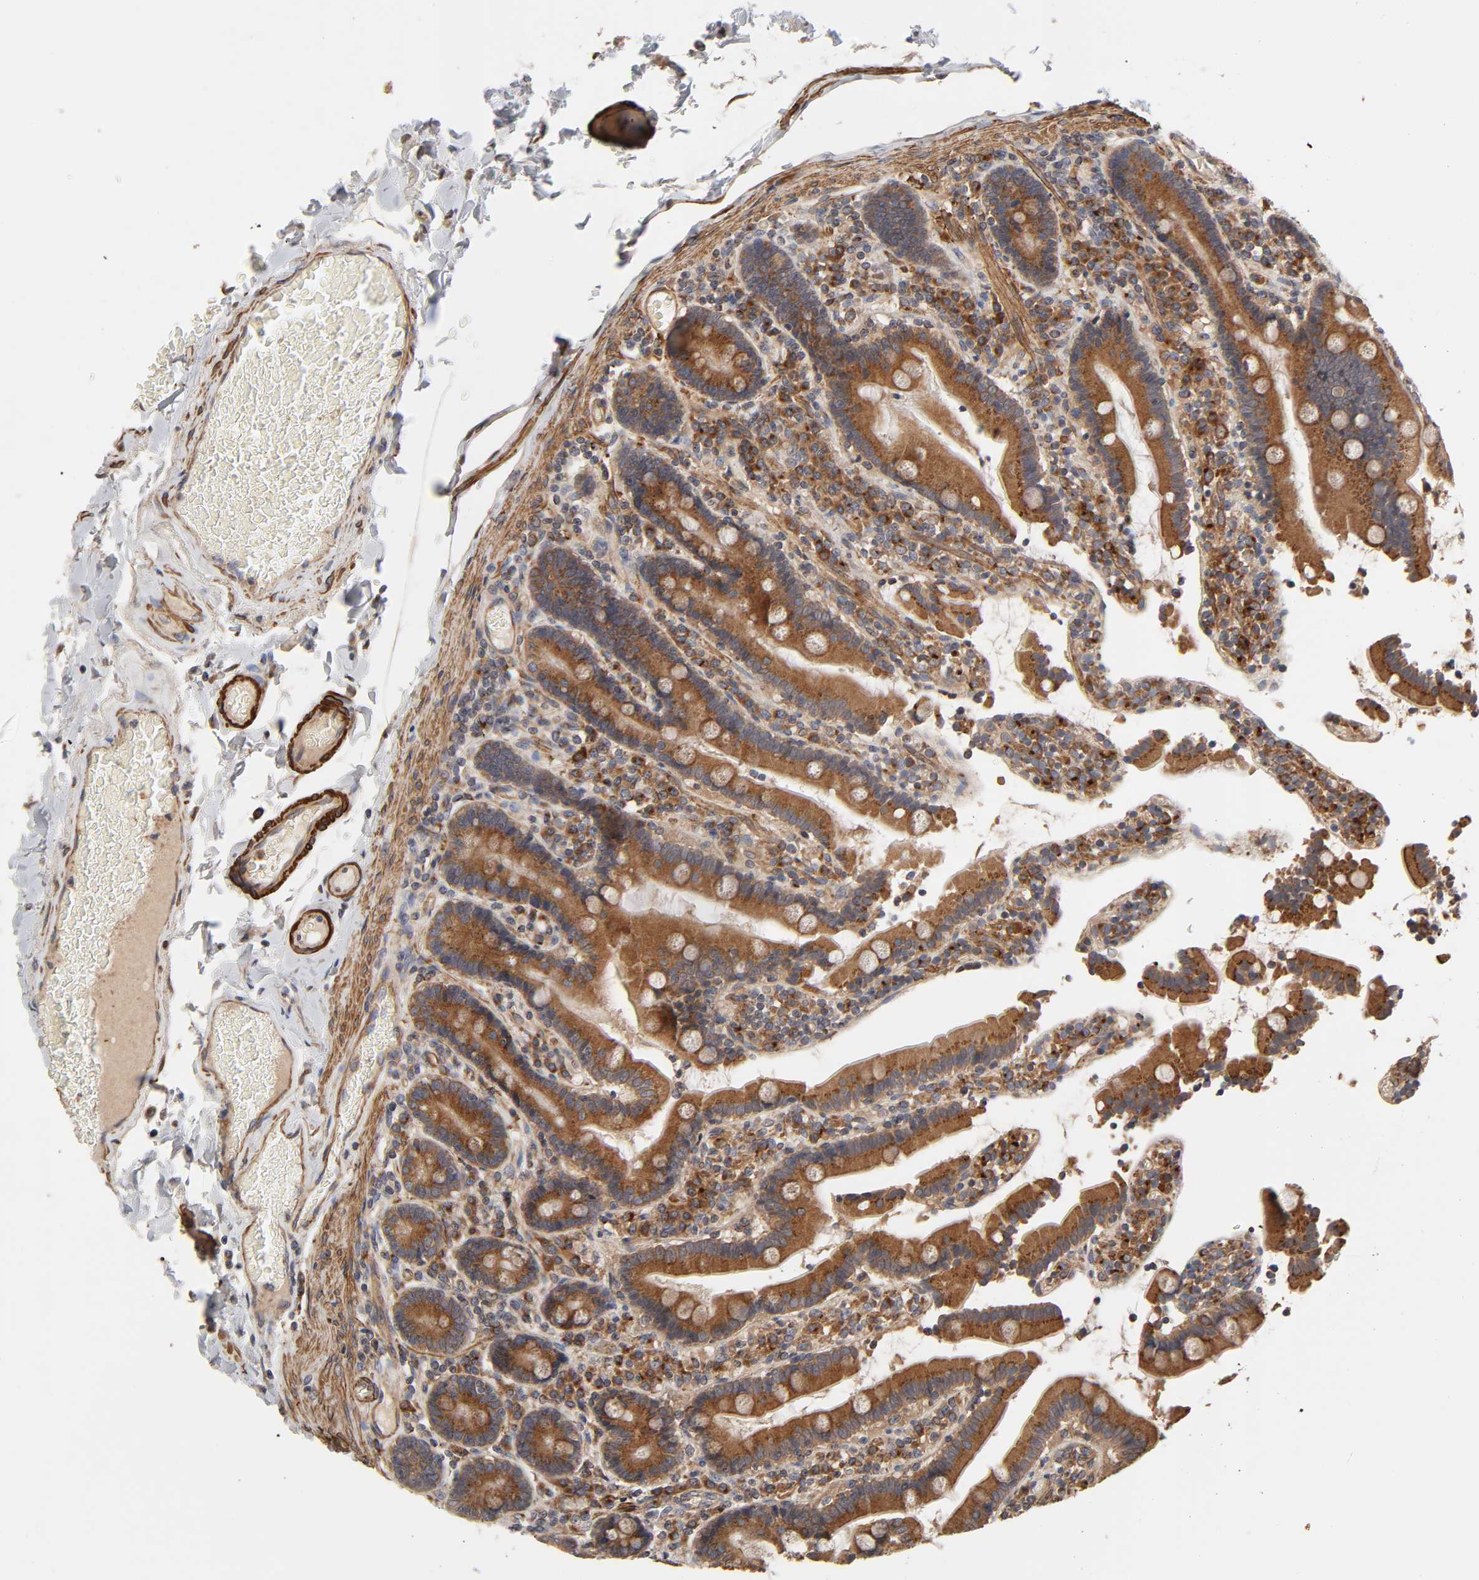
{"staining": {"intensity": "strong", "quantity": ">75%", "location": "cytoplasmic/membranous"}, "tissue": "duodenum", "cell_type": "Glandular cells", "image_type": "normal", "snomed": [{"axis": "morphology", "description": "Normal tissue, NOS"}, {"axis": "topography", "description": "Duodenum"}], "caption": "An IHC photomicrograph of normal tissue is shown. Protein staining in brown labels strong cytoplasmic/membranous positivity in duodenum within glandular cells. (IHC, brightfield microscopy, high magnification).", "gene": "GNPTG", "patient": {"sex": "female", "age": 53}}